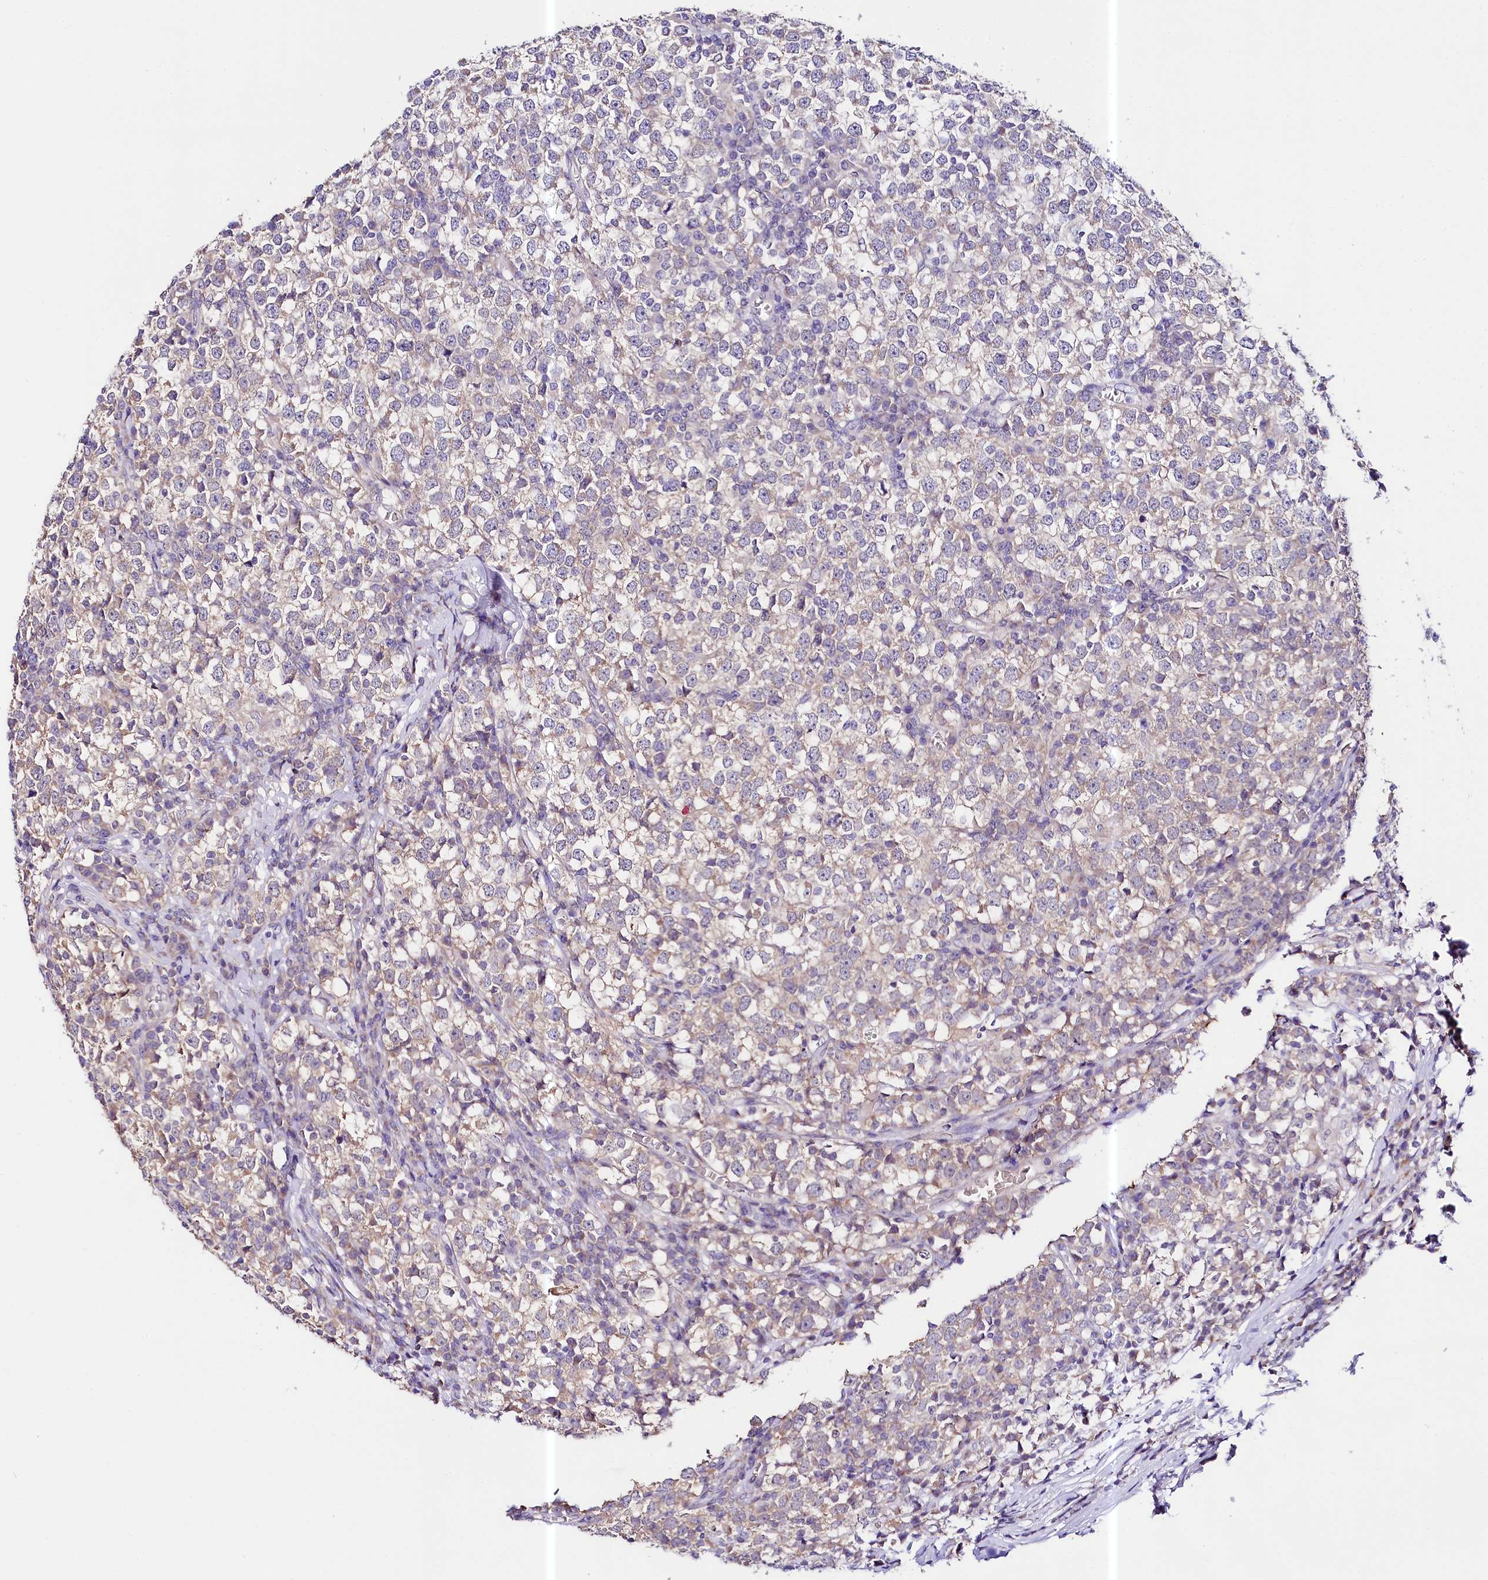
{"staining": {"intensity": "weak", "quantity": "<25%", "location": "cytoplasmic/membranous"}, "tissue": "testis cancer", "cell_type": "Tumor cells", "image_type": "cancer", "snomed": [{"axis": "morphology", "description": "Seminoma, NOS"}, {"axis": "topography", "description": "Testis"}], "caption": "Protein analysis of seminoma (testis) reveals no significant staining in tumor cells. (DAB (3,3'-diaminobenzidine) immunohistochemistry with hematoxylin counter stain).", "gene": "CEP295", "patient": {"sex": "male", "age": 65}}